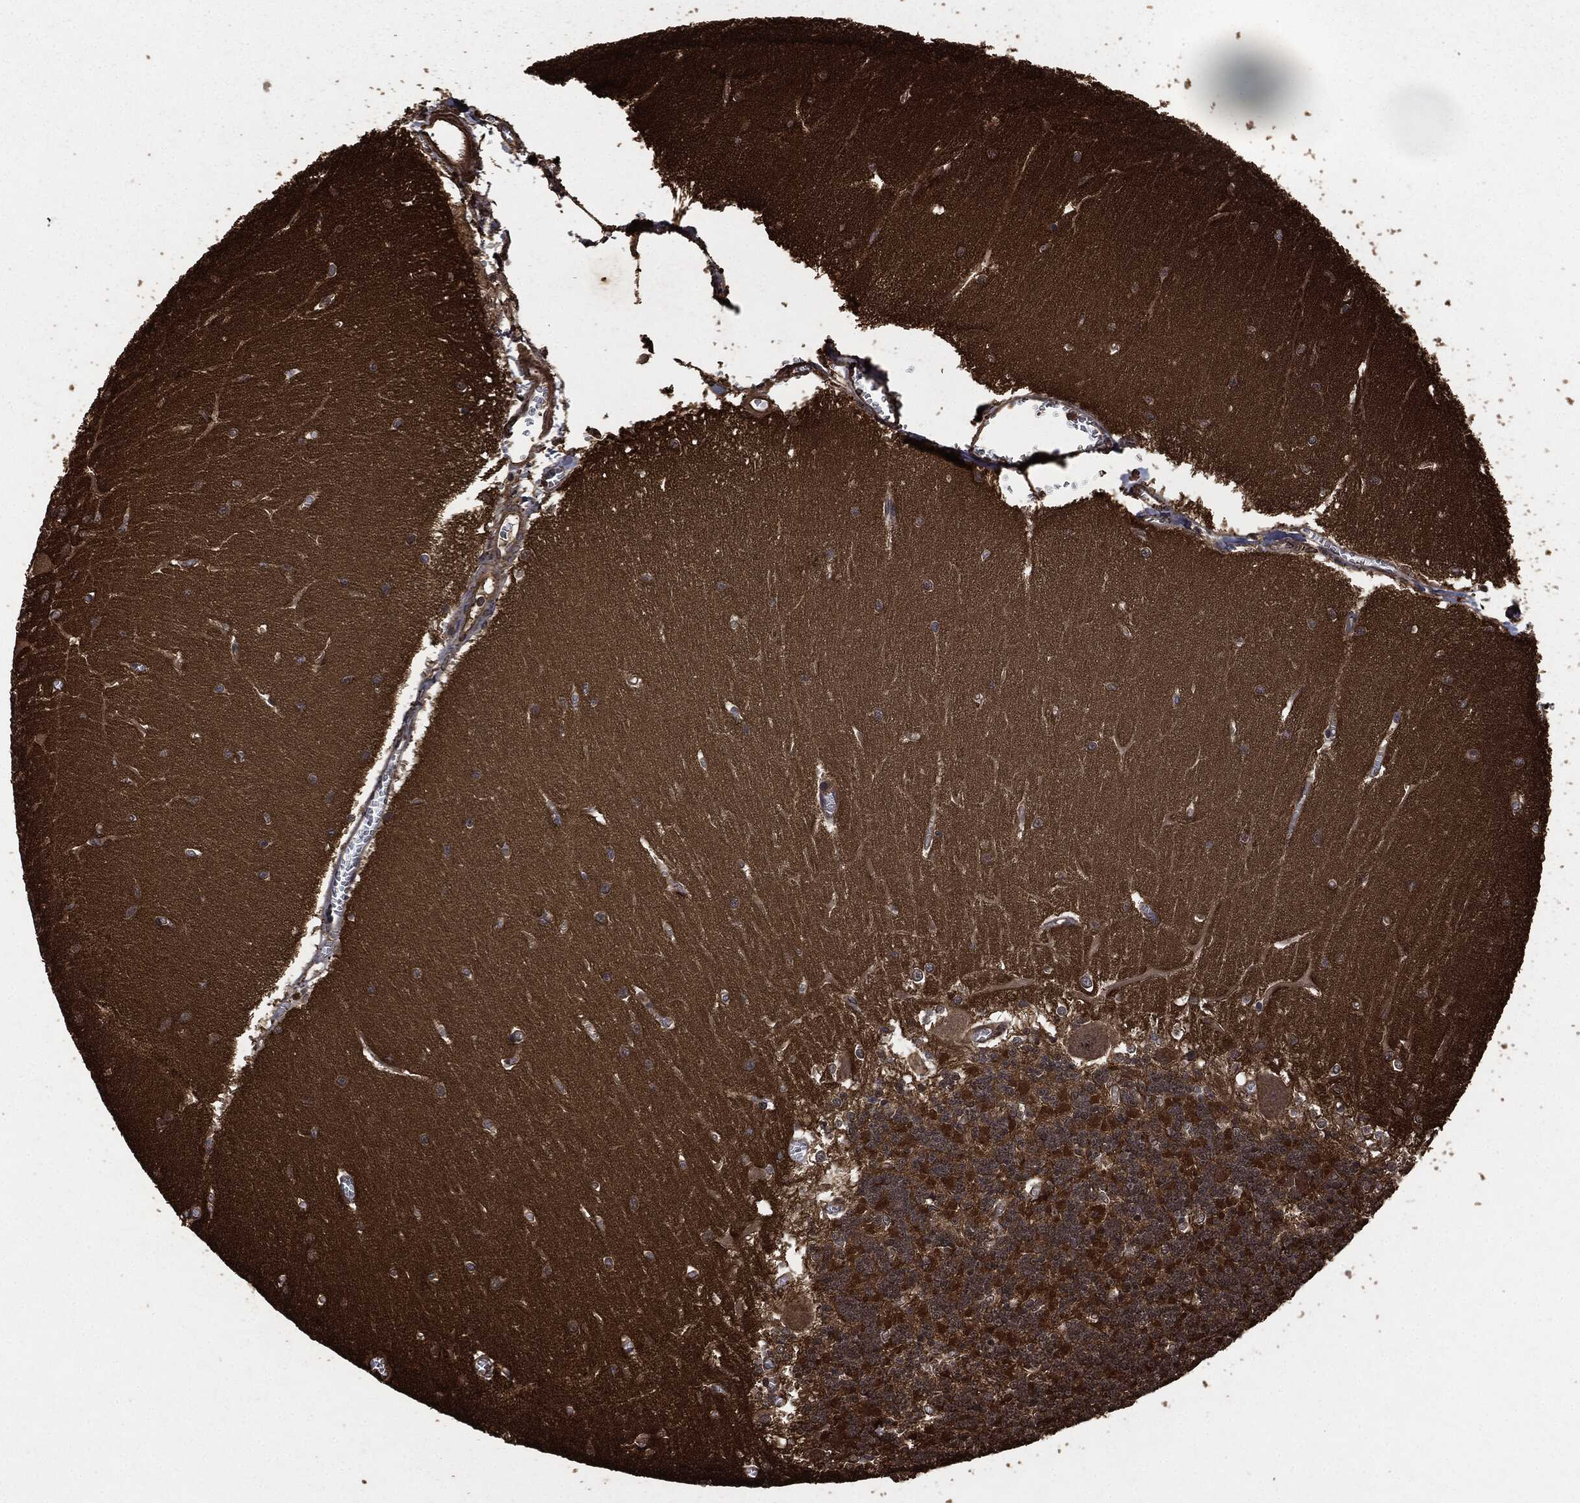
{"staining": {"intensity": "negative", "quantity": "none", "location": "none"}, "tissue": "cerebellum", "cell_type": "Cells in granular layer", "image_type": "normal", "snomed": [{"axis": "morphology", "description": "Normal tissue, NOS"}, {"axis": "topography", "description": "Cerebellum"}], "caption": "An image of human cerebellum is negative for staining in cells in granular layer.", "gene": "HRAS", "patient": {"sex": "male", "age": 37}}